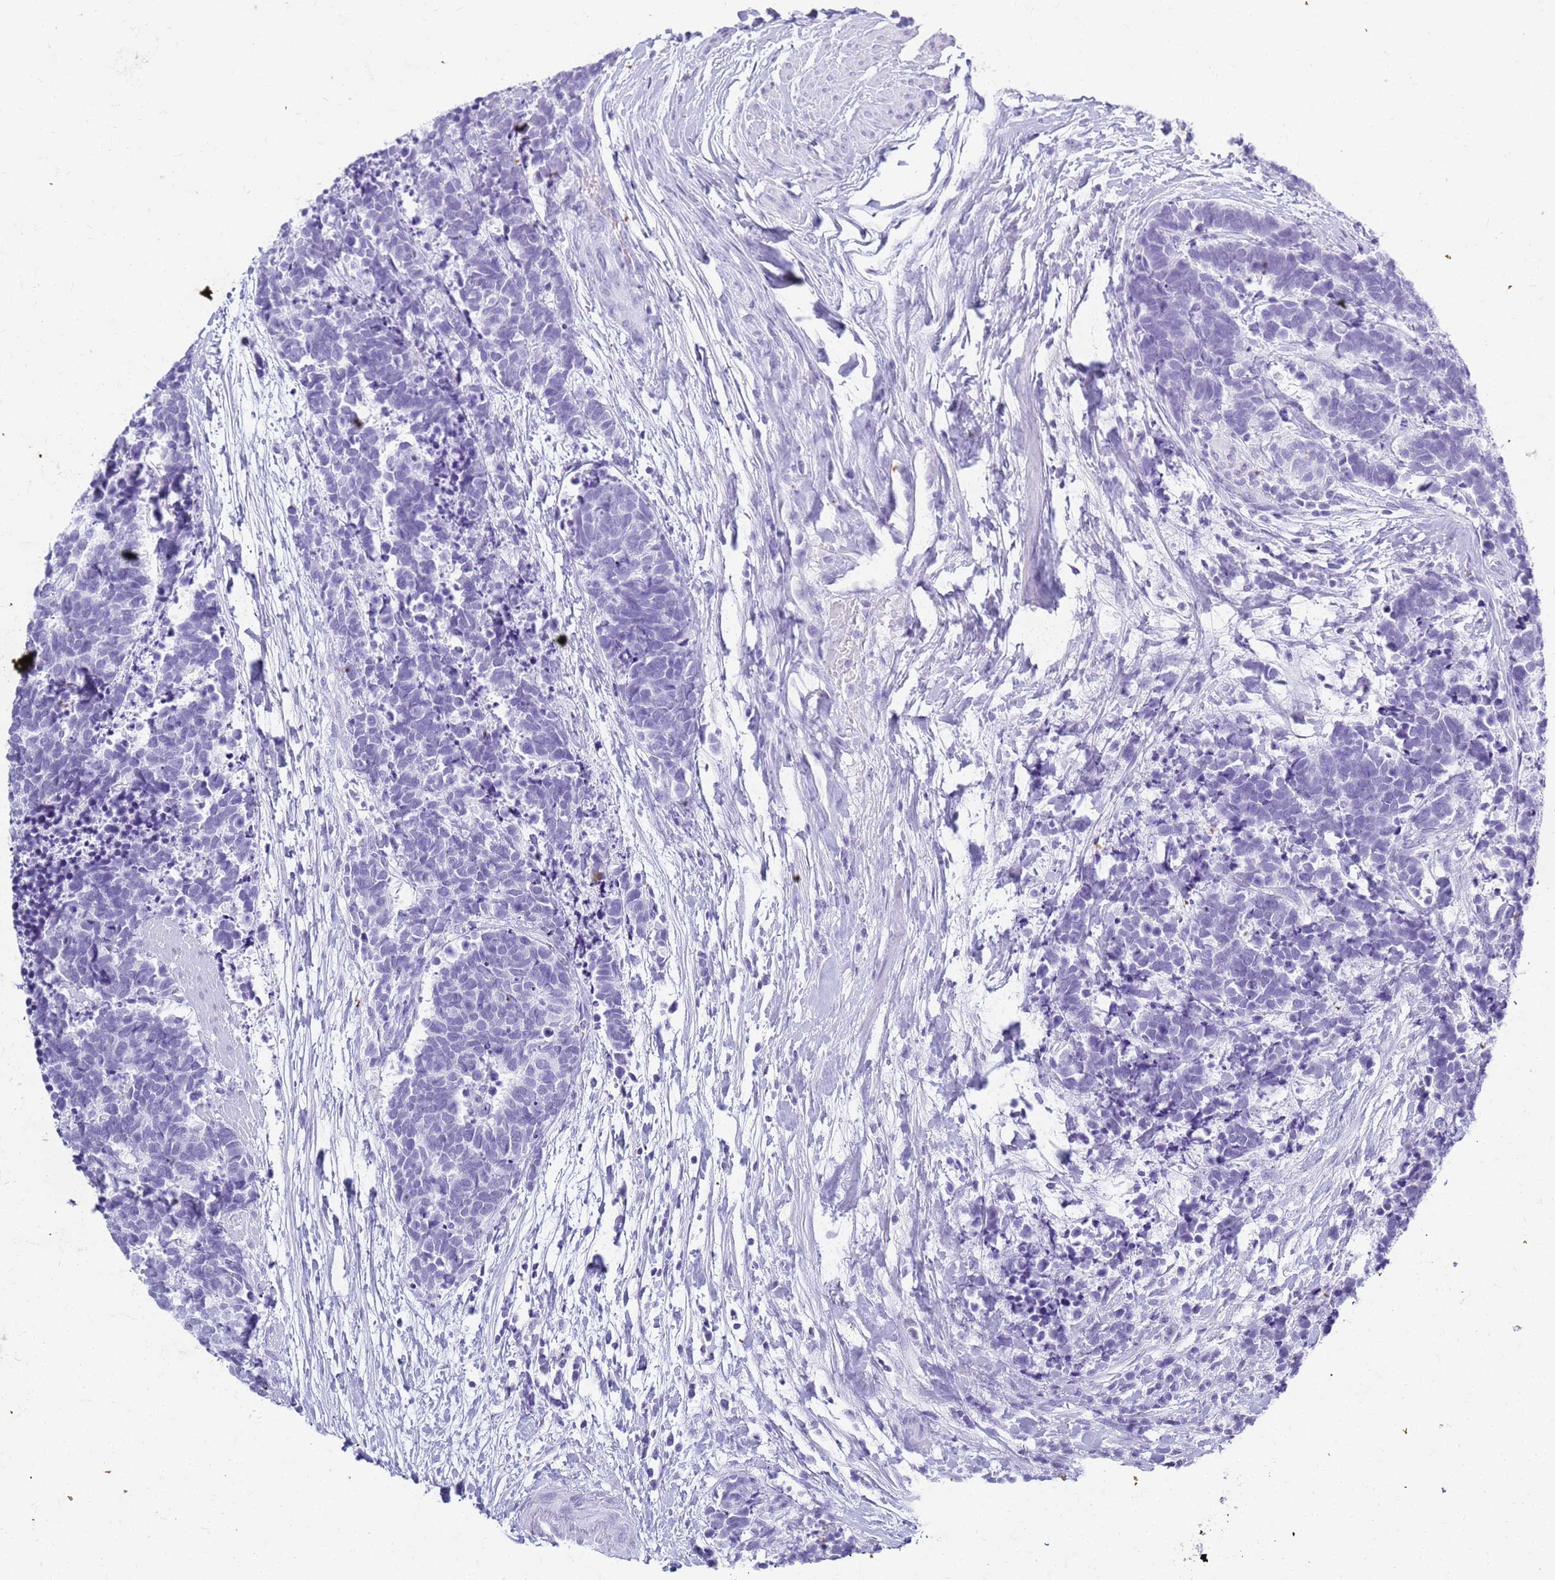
{"staining": {"intensity": "negative", "quantity": "none", "location": "none"}, "tissue": "carcinoid", "cell_type": "Tumor cells", "image_type": "cancer", "snomed": [{"axis": "morphology", "description": "Carcinoma, NOS"}, {"axis": "morphology", "description": "Carcinoid, malignant, NOS"}, {"axis": "topography", "description": "Prostate"}], "caption": "IHC photomicrograph of neoplastic tissue: human carcinoid stained with DAB (3,3'-diaminobenzidine) exhibits no significant protein positivity in tumor cells.", "gene": "SLC7A9", "patient": {"sex": "male", "age": 57}}